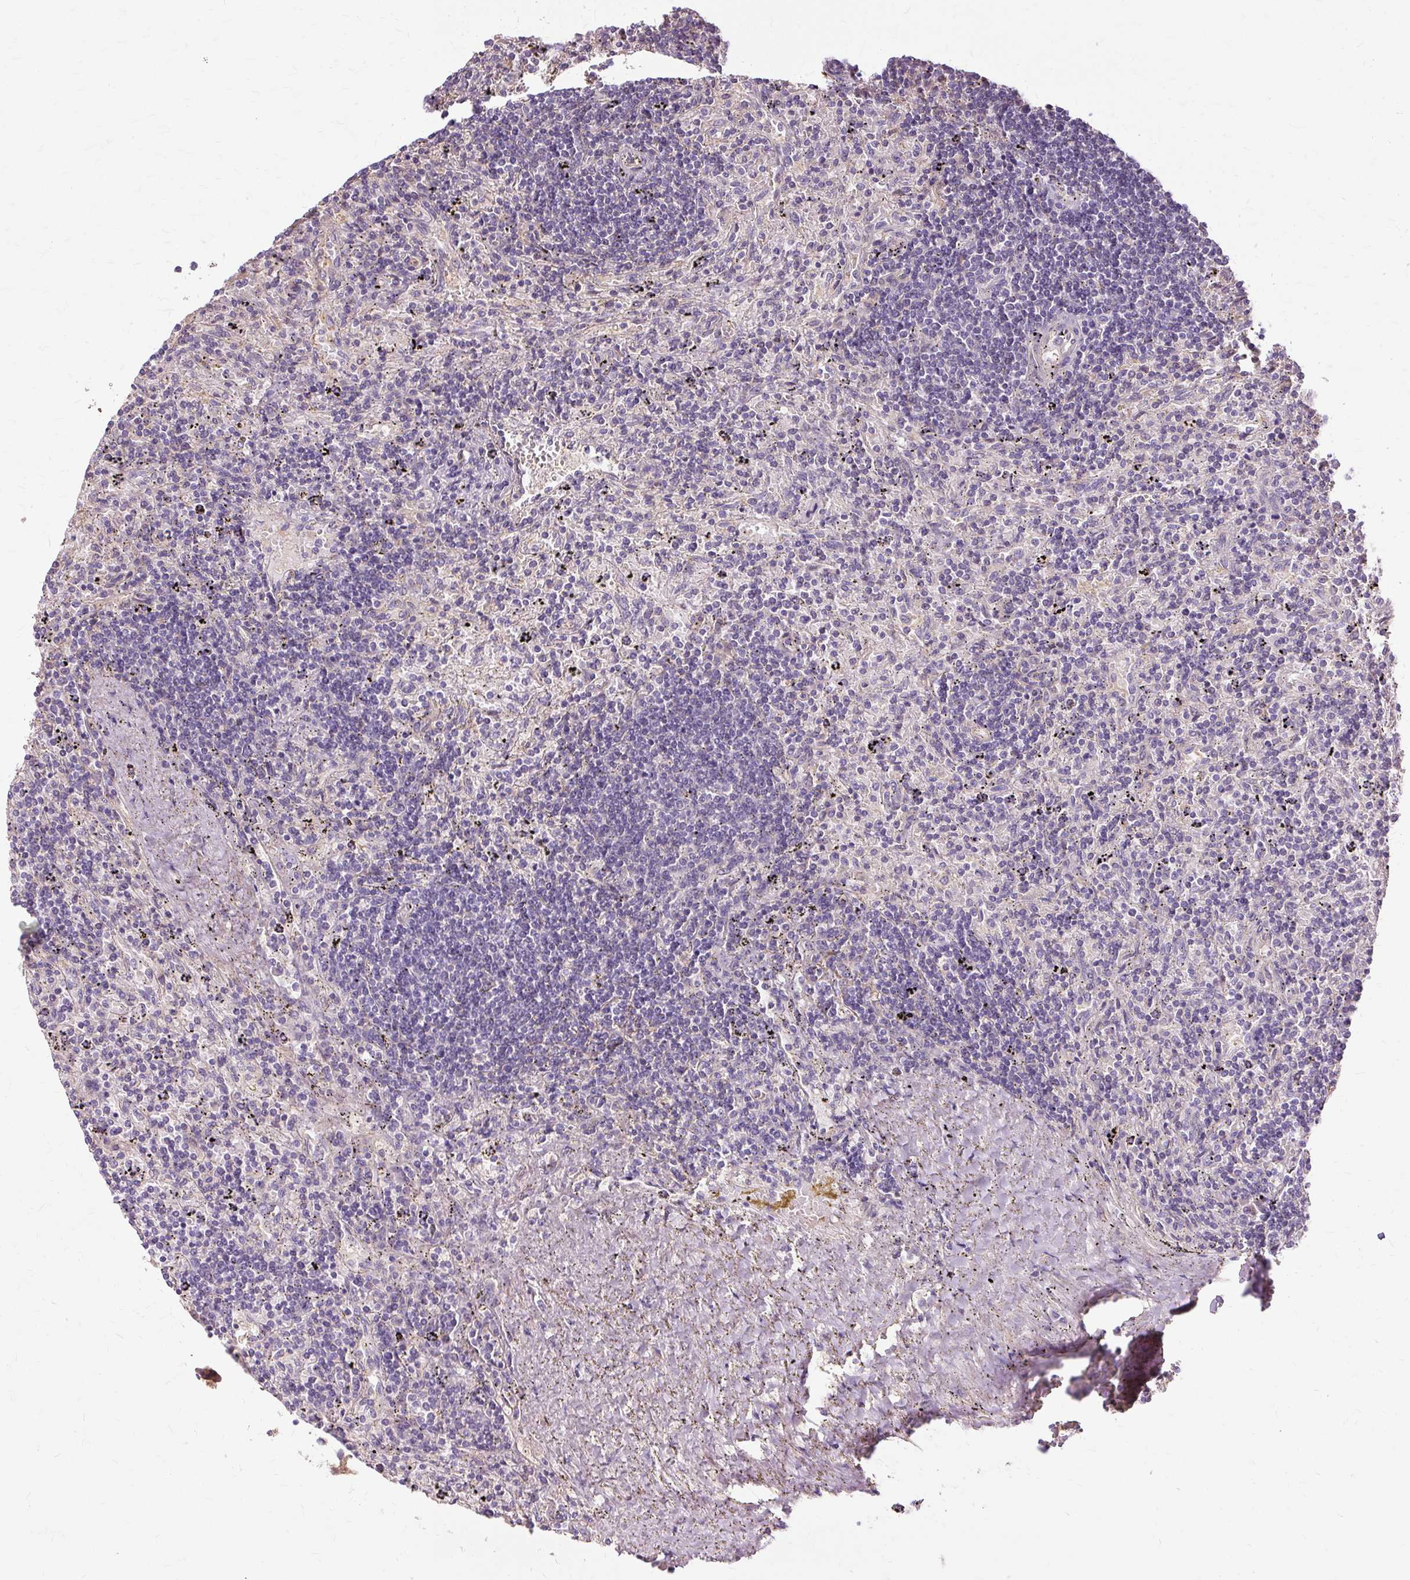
{"staining": {"intensity": "negative", "quantity": "none", "location": "none"}, "tissue": "lymphoma", "cell_type": "Tumor cells", "image_type": "cancer", "snomed": [{"axis": "morphology", "description": "Malignant lymphoma, non-Hodgkin's type, Low grade"}, {"axis": "topography", "description": "Spleen"}], "caption": "Immunohistochemistry (IHC) micrograph of human low-grade malignant lymphoma, non-Hodgkin's type stained for a protein (brown), which shows no expression in tumor cells. (Stains: DAB IHC with hematoxylin counter stain, Microscopy: brightfield microscopy at high magnification).", "gene": "TSPAN8", "patient": {"sex": "male", "age": 76}}